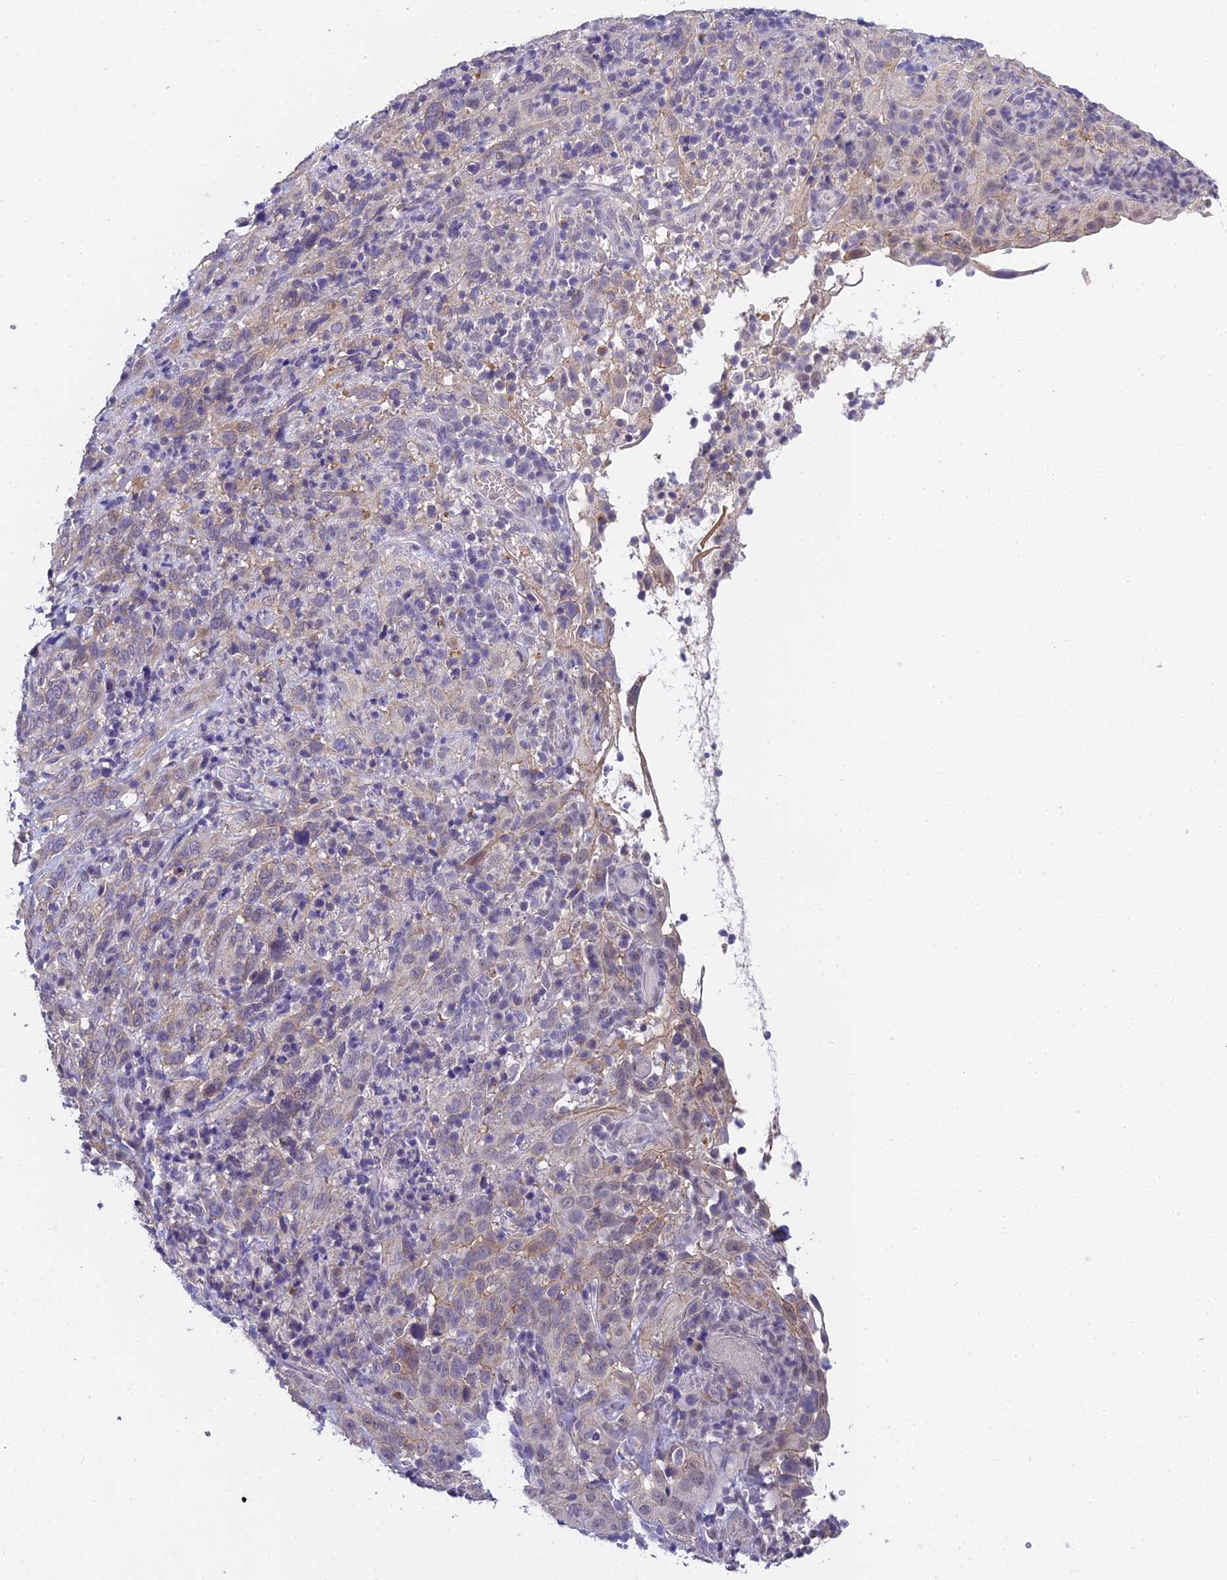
{"staining": {"intensity": "weak", "quantity": "<25%", "location": "cytoplasmic/membranous"}, "tissue": "cervical cancer", "cell_type": "Tumor cells", "image_type": "cancer", "snomed": [{"axis": "morphology", "description": "Squamous cell carcinoma, NOS"}, {"axis": "topography", "description": "Cervix"}], "caption": "The histopathology image exhibits no significant staining in tumor cells of cervical squamous cell carcinoma.", "gene": "HOXB1", "patient": {"sex": "female", "age": 46}}